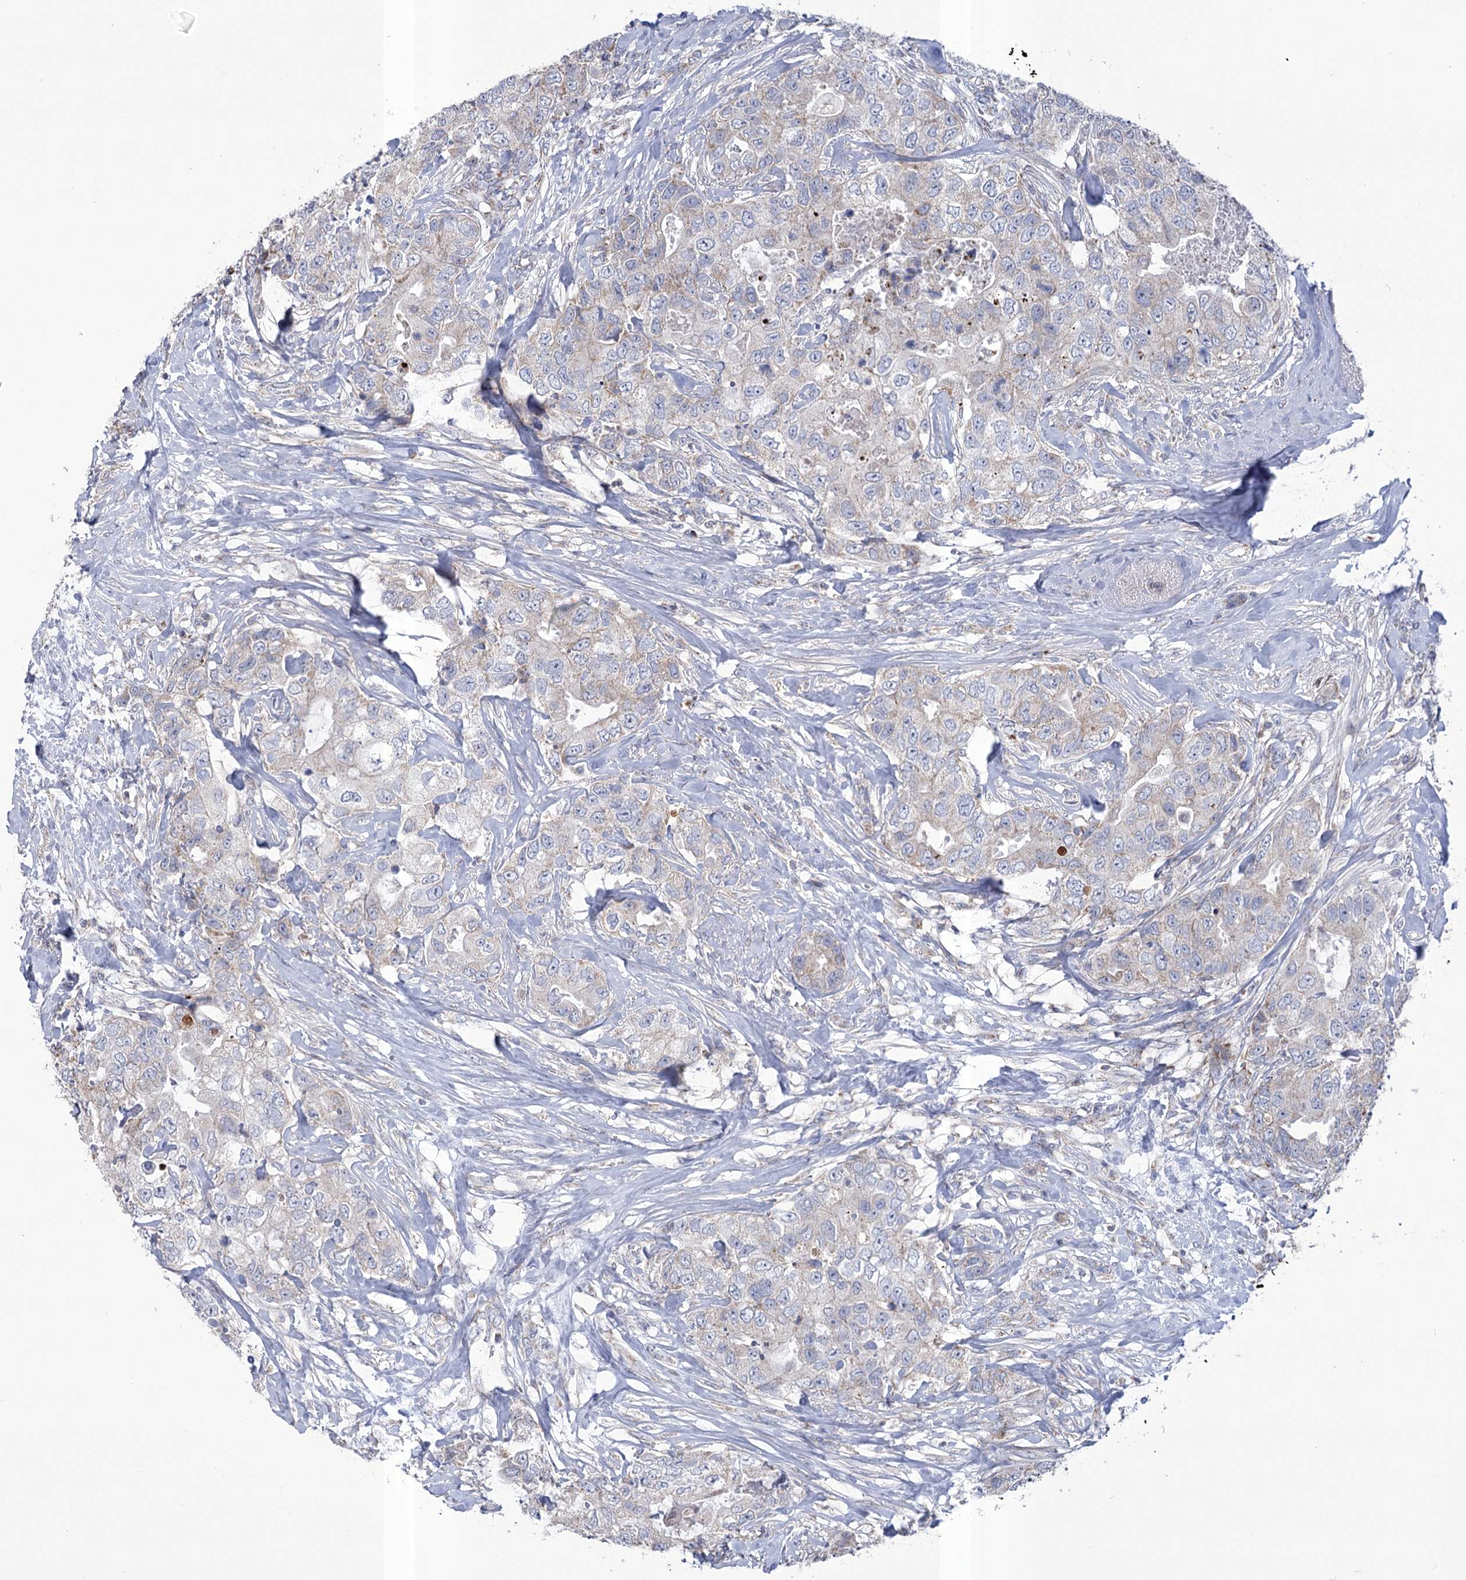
{"staining": {"intensity": "negative", "quantity": "none", "location": "none"}, "tissue": "breast cancer", "cell_type": "Tumor cells", "image_type": "cancer", "snomed": [{"axis": "morphology", "description": "Duct carcinoma"}, {"axis": "topography", "description": "Breast"}], "caption": "This histopathology image is of breast cancer (invasive ductal carcinoma) stained with IHC to label a protein in brown with the nuclei are counter-stained blue. There is no positivity in tumor cells.", "gene": "PDHB", "patient": {"sex": "female", "age": 62}}